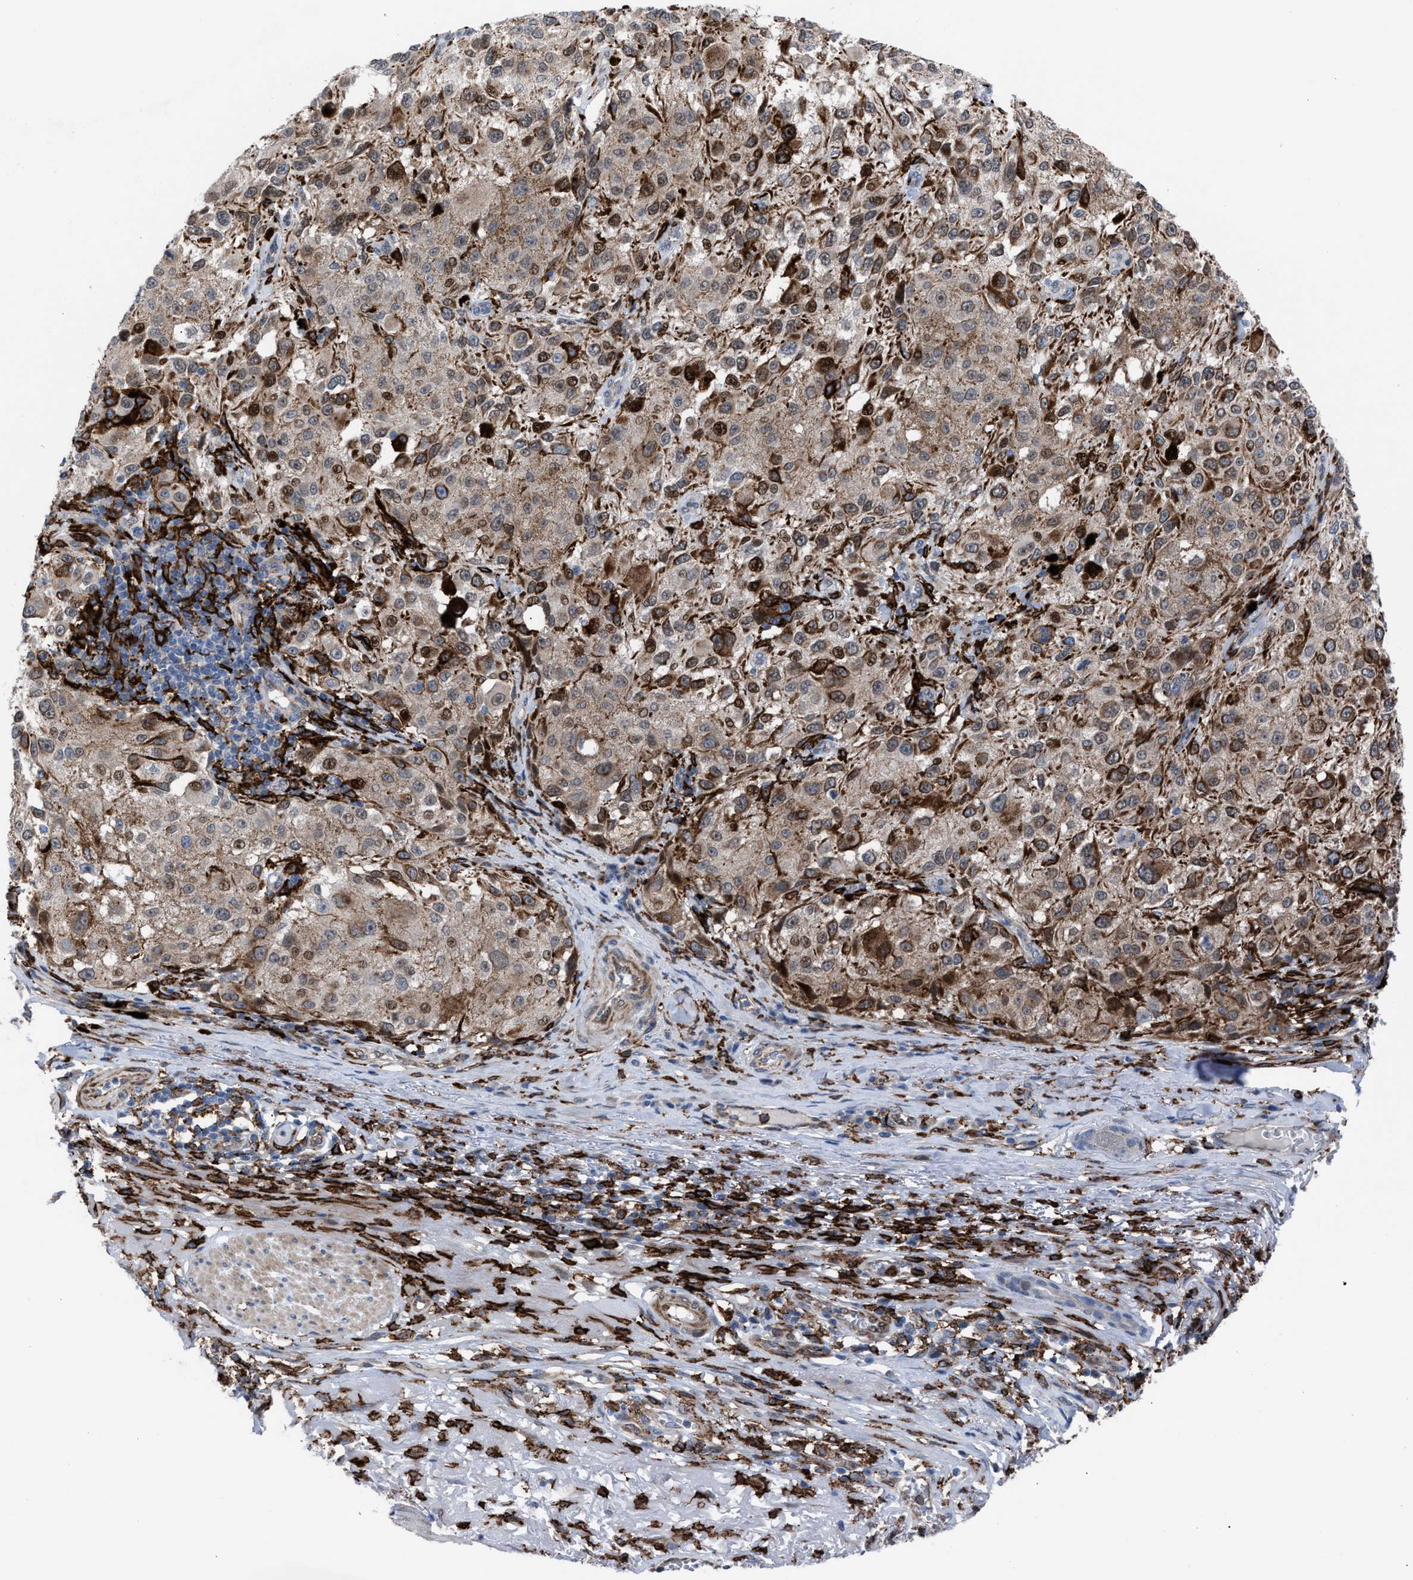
{"staining": {"intensity": "strong", "quantity": "<25%", "location": "cytoplasmic/membranous,nuclear"}, "tissue": "melanoma", "cell_type": "Tumor cells", "image_type": "cancer", "snomed": [{"axis": "morphology", "description": "Necrosis, NOS"}, {"axis": "morphology", "description": "Malignant melanoma, NOS"}, {"axis": "topography", "description": "Skin"}], "caption": "Human malignant melanoma stained with a protein marker demonstrates strong staining in tumor cells.", "gene": "SLC47A1", "patient": {"sex": "female", "age": 87}}